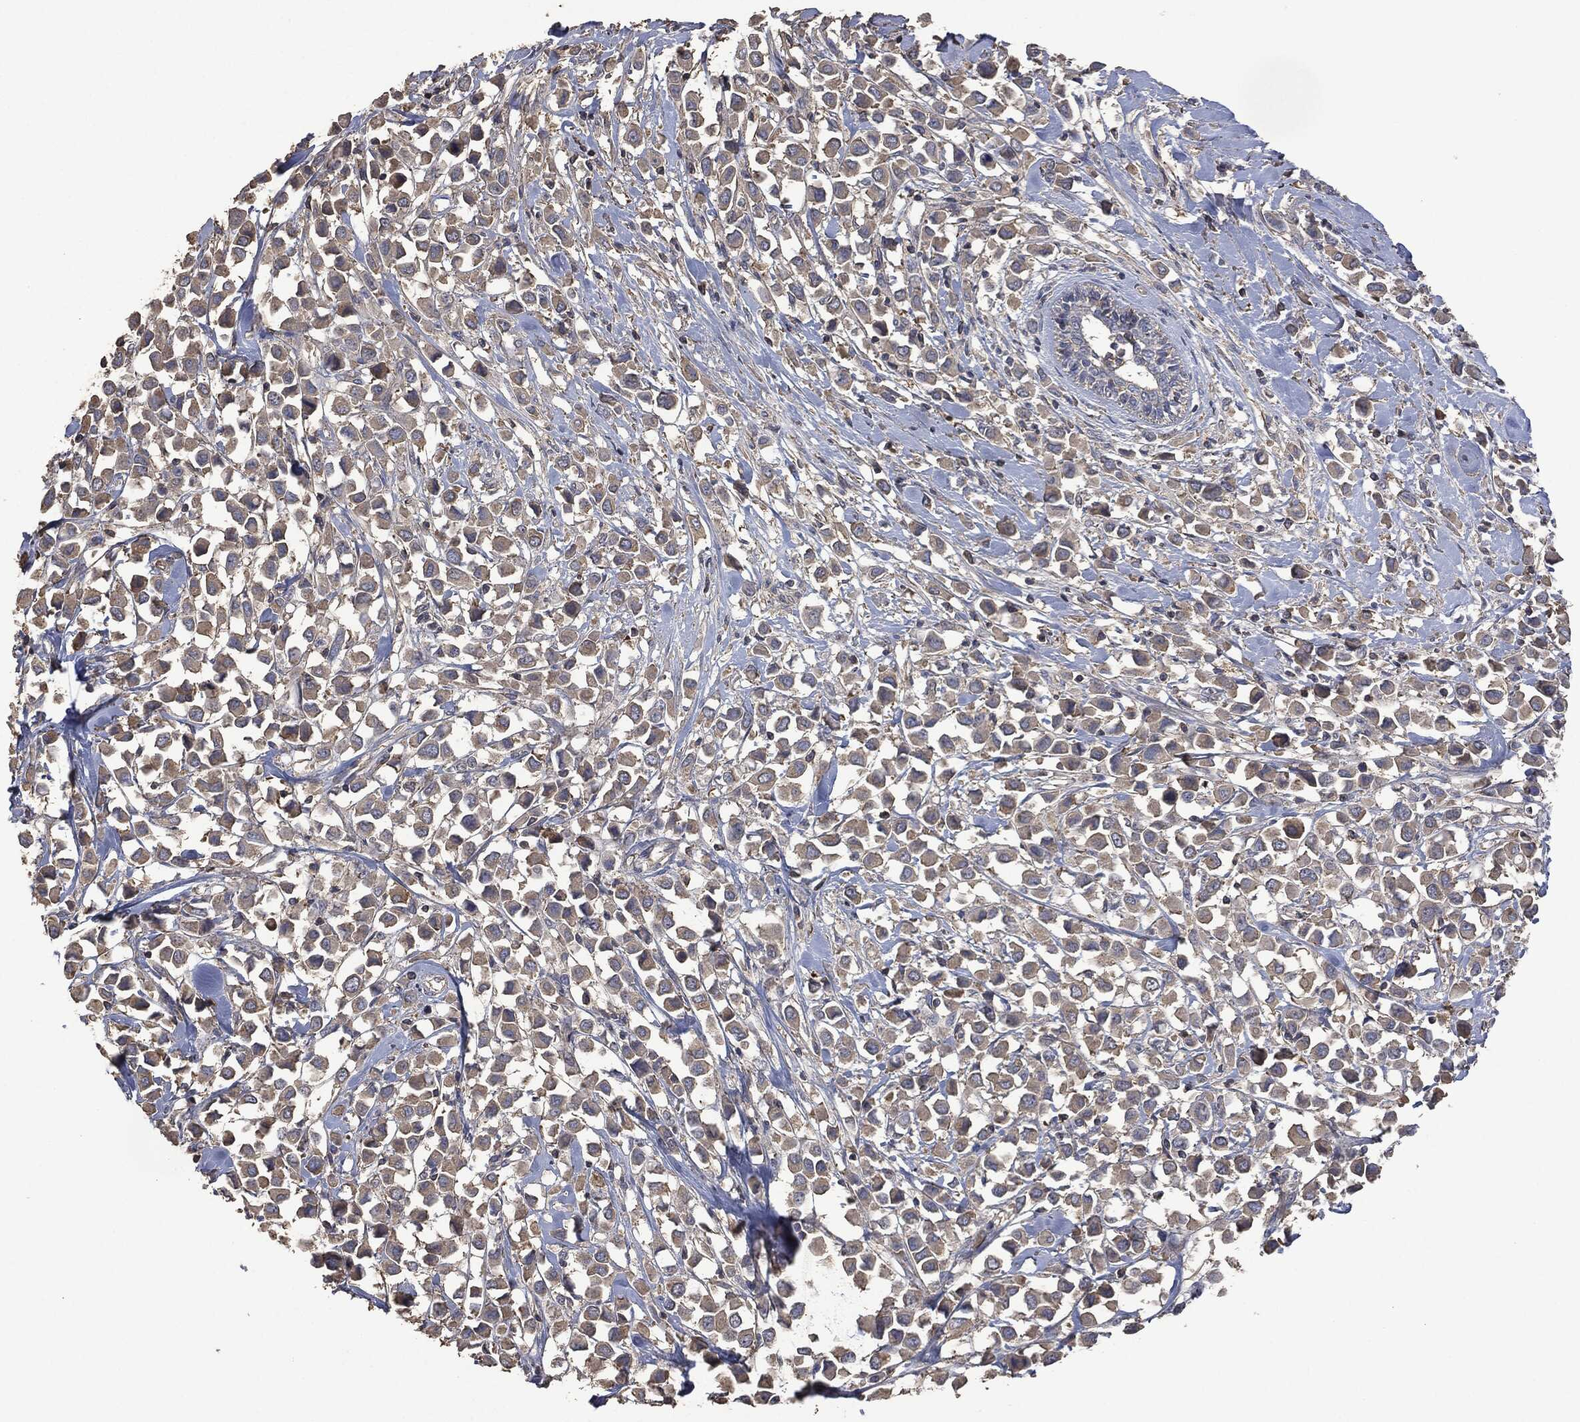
{"staining": {"intensity": "moderate", "quantity": "25%-75%", "location": "cytoplasmic/membranous"}, "tissue": "breast cancer", "cell_type": "Tumor cells", "image_type": "cancer", "snomed": [{"axis": "morphology", "description": "Duct carcinoma"}, {"axis": "topography", "description": "Breast"}], "caption": "Brown immunohistochemical staining in human intraductal carcinoma (breast) demonstrates moderate cytoplasmic/membranous positivity in about 25%-75% of tumor cells. (DAB IHC with brightfield microscopy, high magnification).", "gene": "MSLN", "patient": {"sex": "female", "age": 61}}